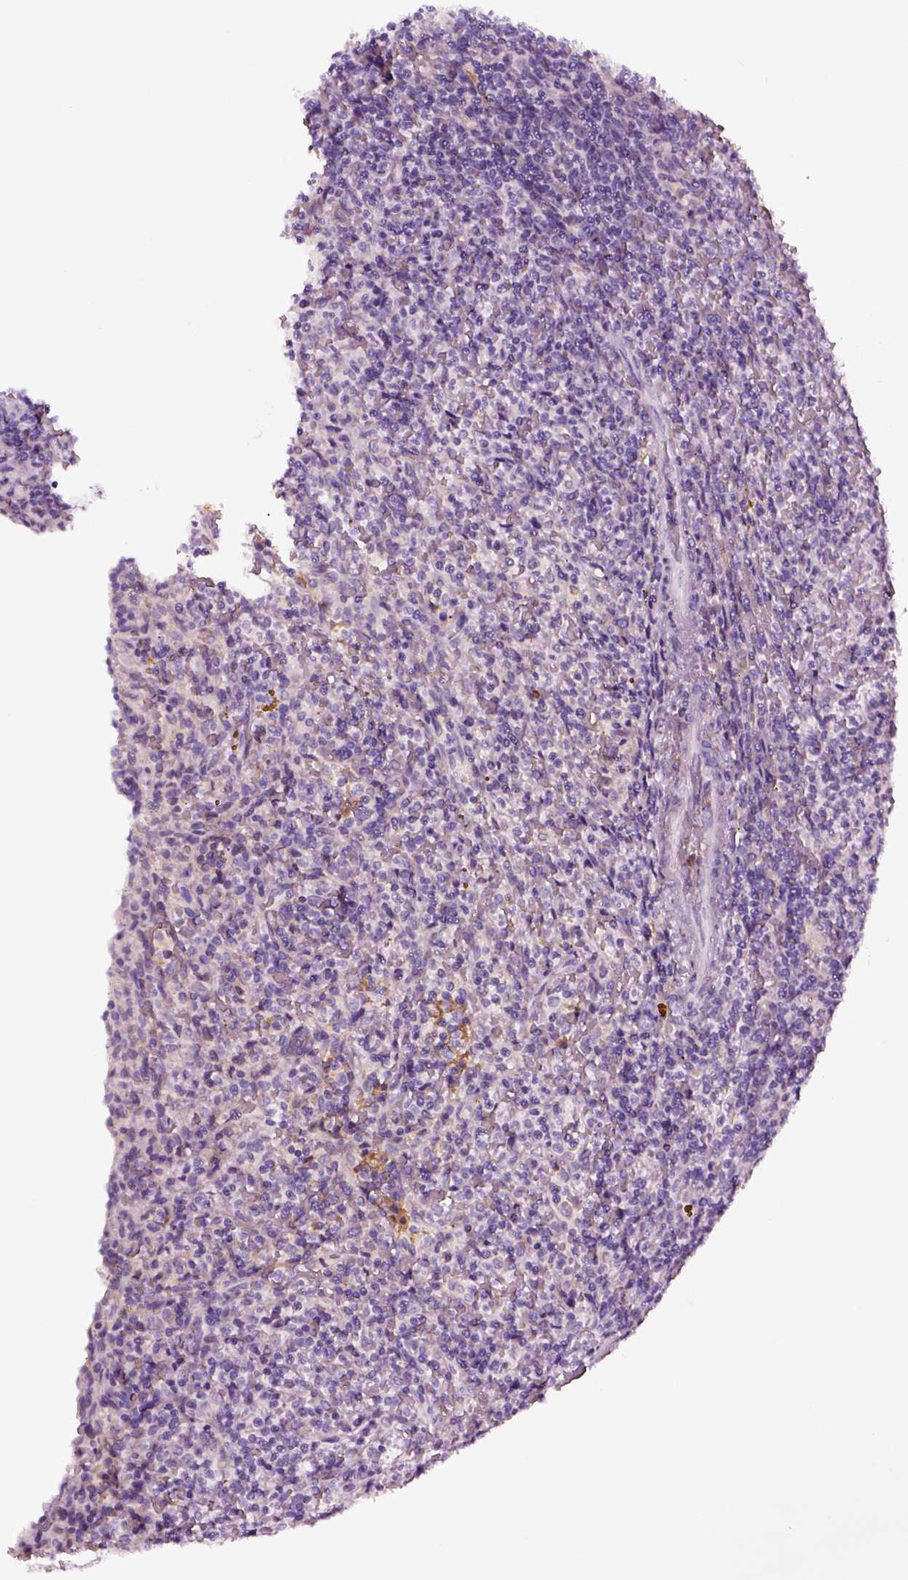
{"staining": {"intensity": "negative", "quantity": "none", "location": "none"}, "tissue": "lymphoma", "cell_type": "Tumor cells", "image_type": "cancer", "snomed": [{"axis": "morphology", "description": "Malignant lymphoma, non-Hodgkin's type, Low grade"}, {"axis": "topography", "description": "Spleen"}], "caption": "This photomicrograph is of malignant lymphoma, non-Hodgkin's type (low-grade) stained with immunohistochemistry to label a protein in brown with the nuclei are counter-stained blue. There is no positivity in tumor cells.", "gene": "TF", "patient": {"sex": "female", "age": 70}}